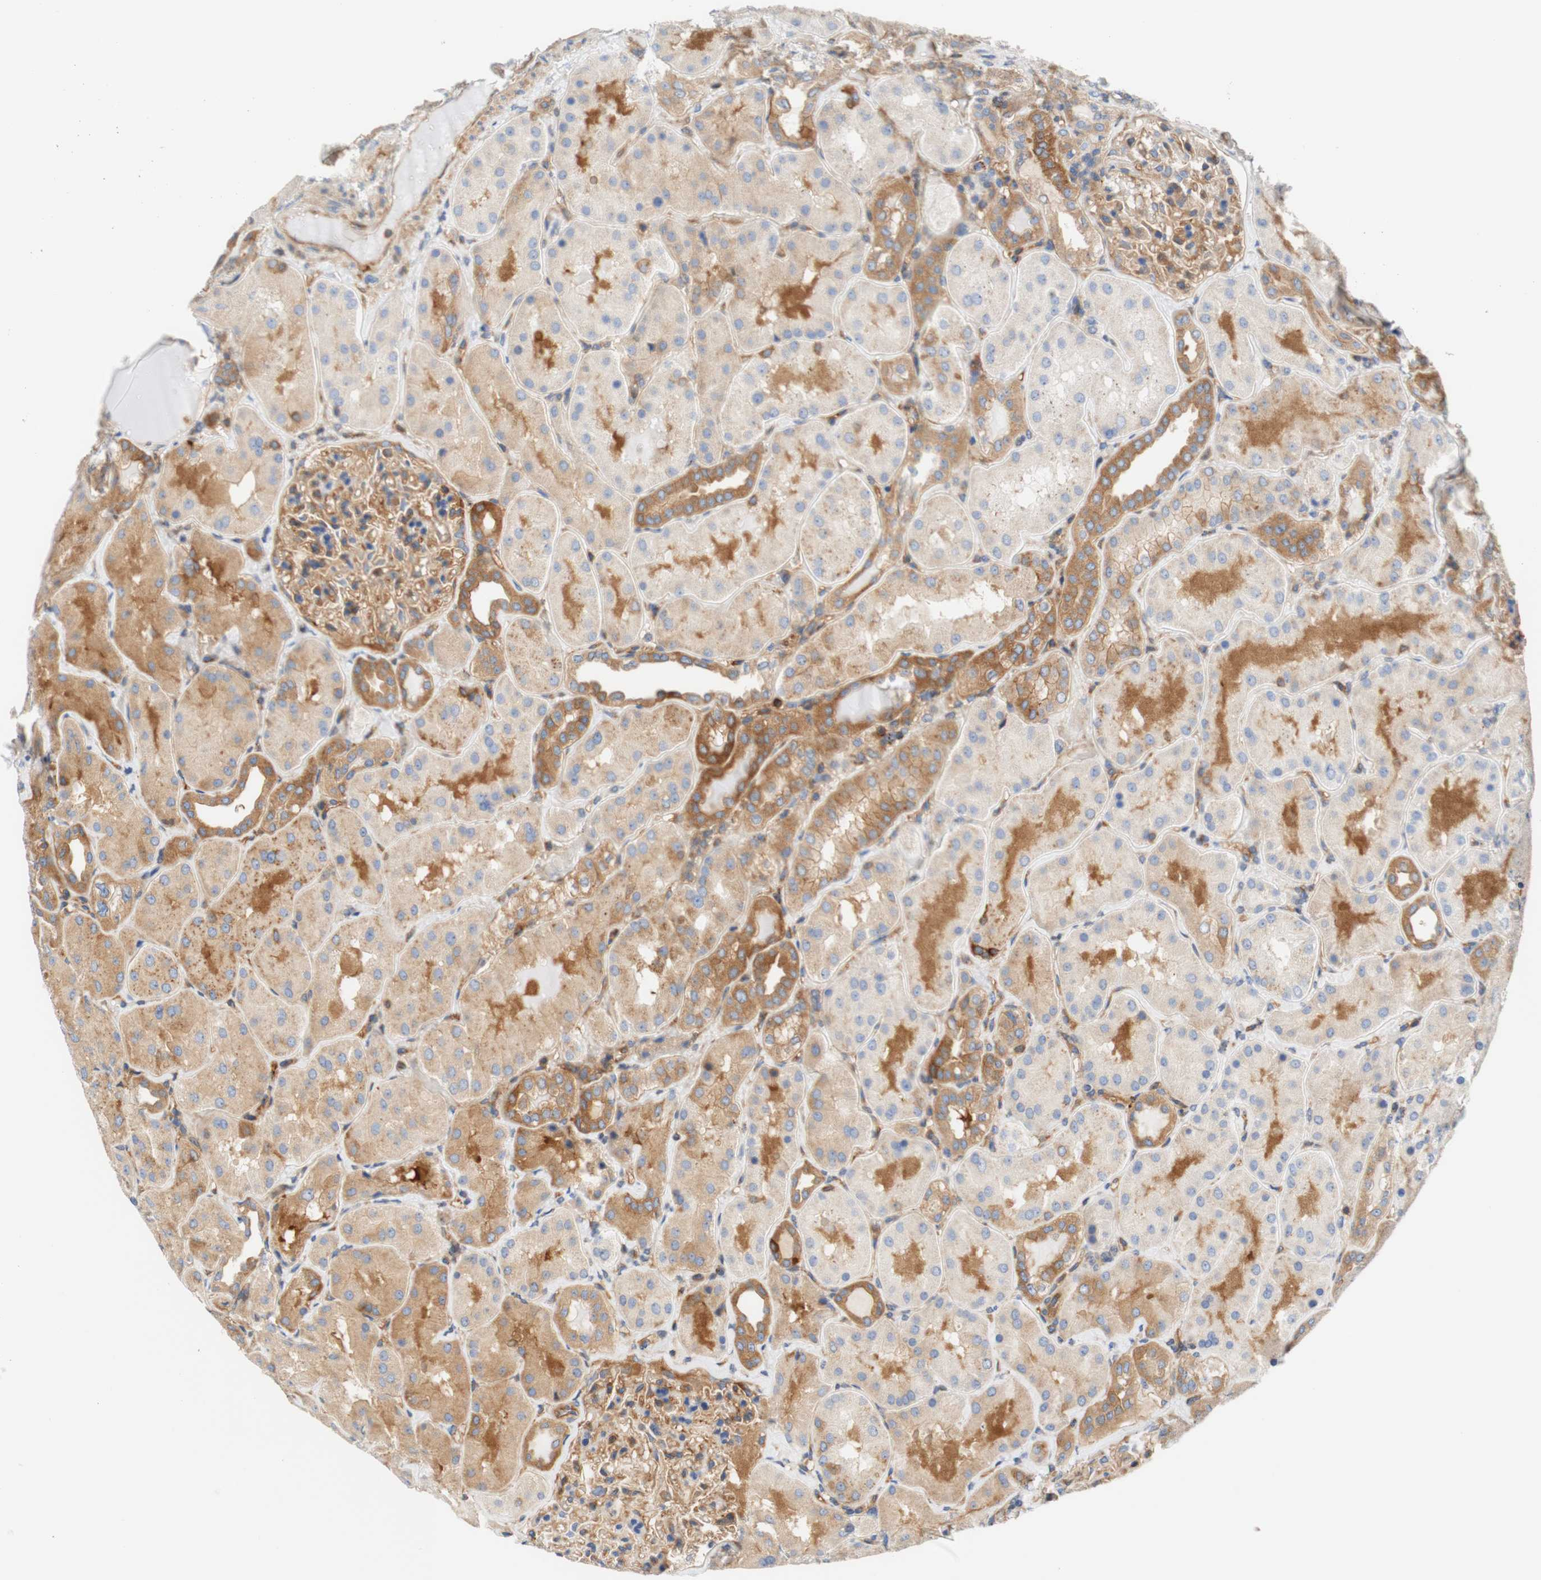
{"staining": {"intensity": "weak", "quantity": ">75%", "location": "cytoplasmic/membranous"}, "tissue": "kidney", "cell_type": "Cells in glomeruli", "image_type": "normal", "snomed": [{"axis": "morphology", "description": "Normal tissue, NOS"}, {"axis": "topography", "description": "Kidney"}], "caption": "IHC photomicrograph of unremarkable kidney stained for a protein (brown), which demonstrates low levels of weak cytoplasmic/membranous positivity in about >75% of cells in glomeruli.", "gene": "STOM", "patient": {"sex": "female", "age": 56}}